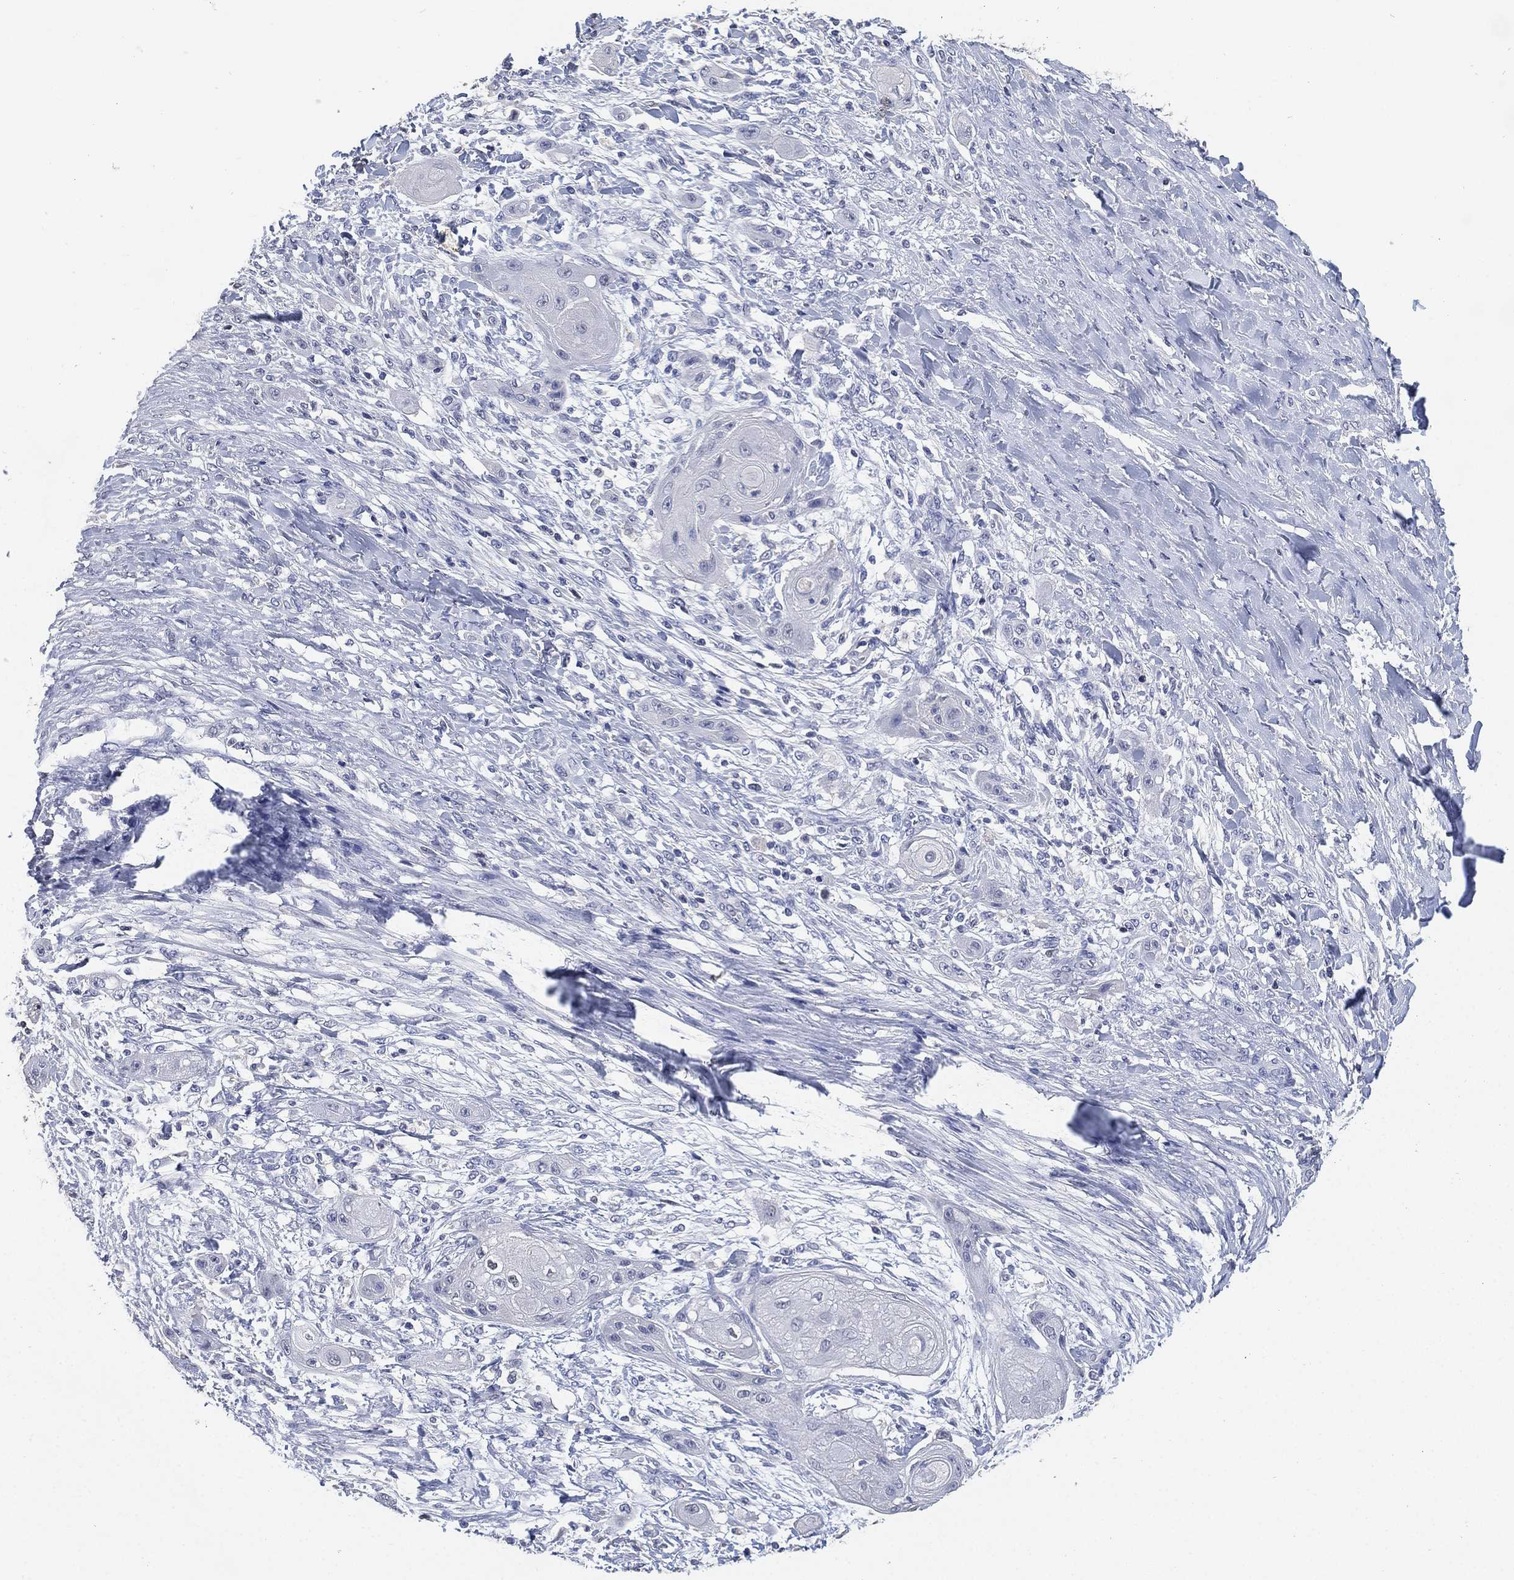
{"staining": {"intensity": "negative", "quantity": "none", "location": "none"}, "tissue": "skin cancer", "cell_type": "Tumor cells", "image_type": "cancer", "snomed": [{"axis": "morphology", "description": "Squamous cell carcinoma, NOS"}, {"axis": "topography", "description": "Skin"}], "caption": "Human squamous cell carcinoma (skin) stained for a protein using IHC displays no expression in tumor cells.", "gene": "IYD", "patient": {"sex": "male", "age": 62}}